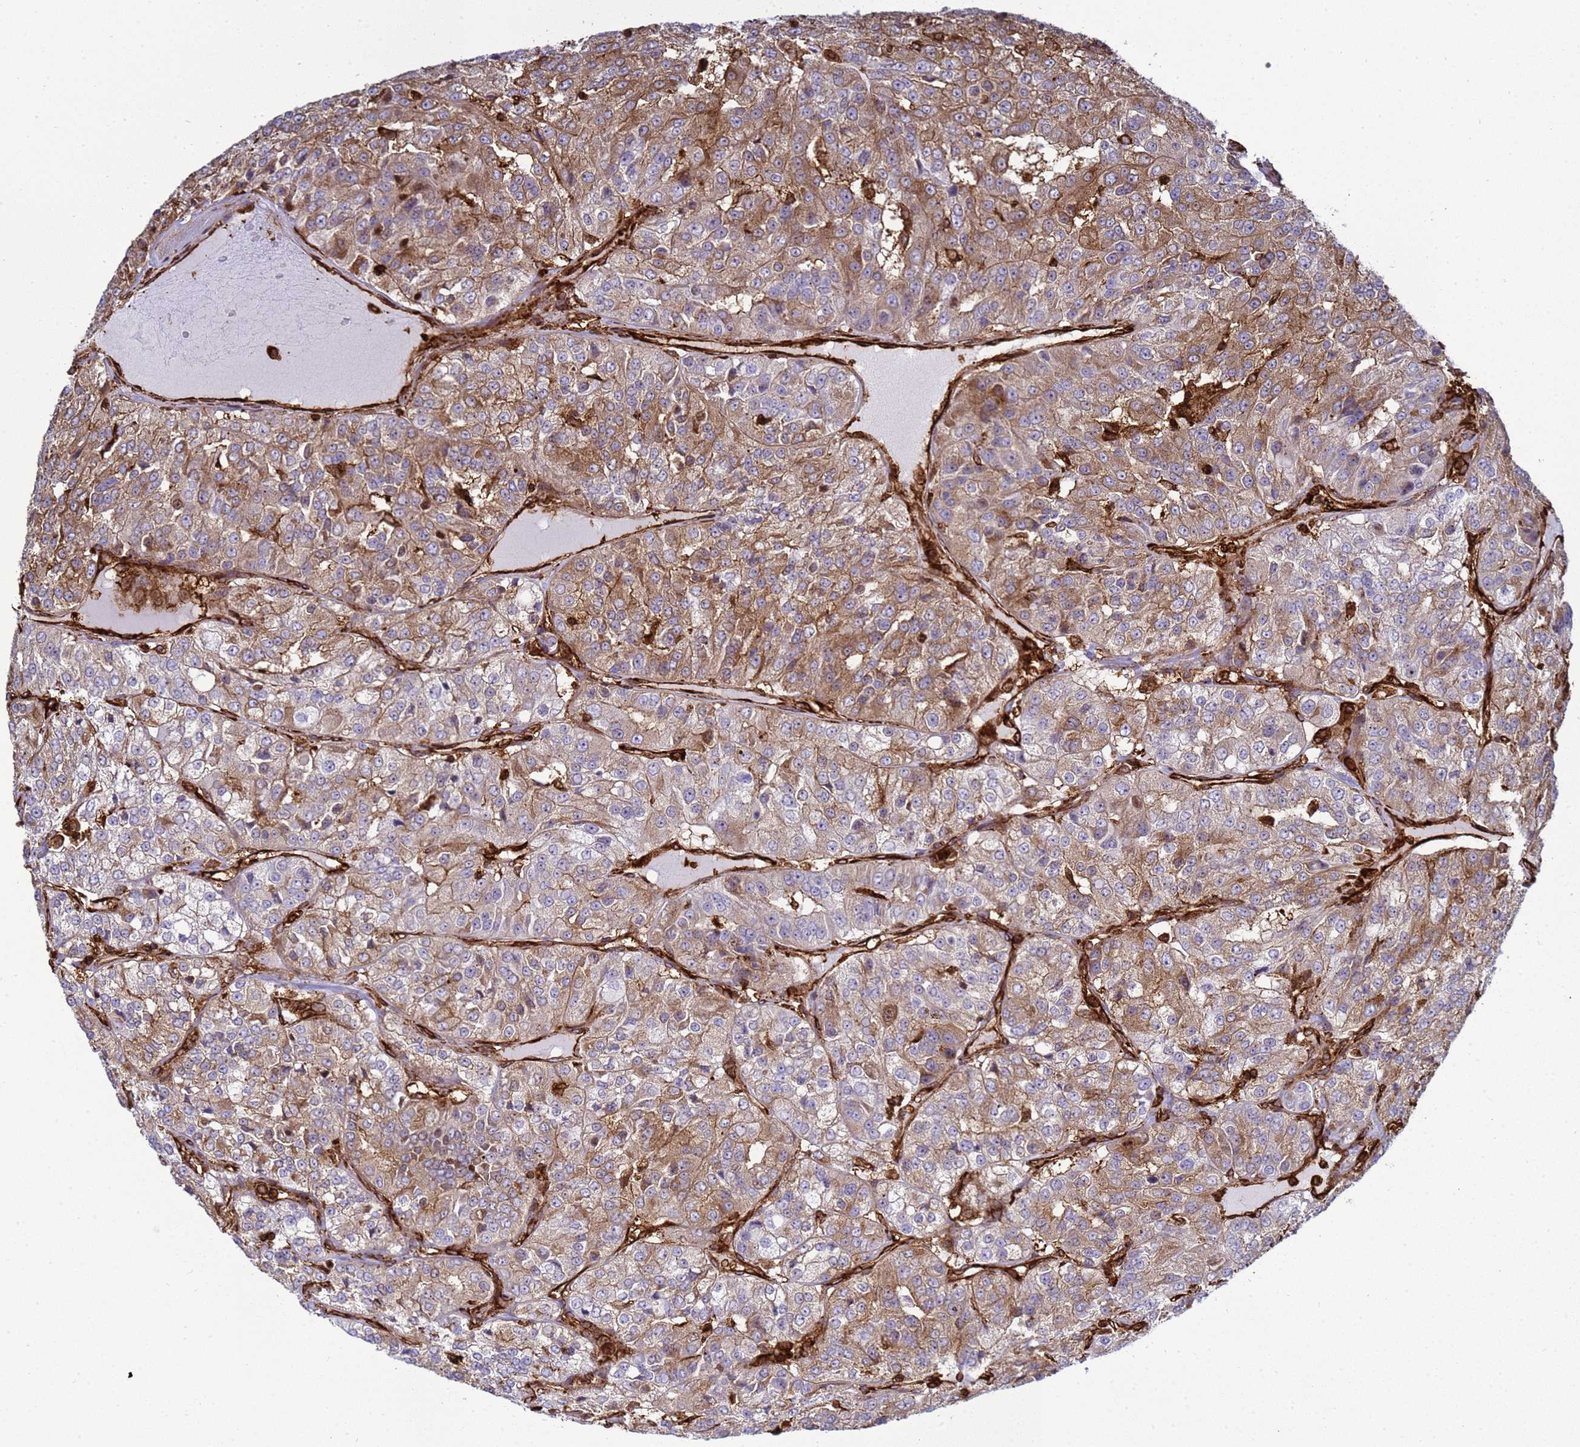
{"staining": {"intensity": "moderate", "quantity": ">75%", "location": "cytoplasmic/membranous"}, "tissue": "renal cancer", "cell_type": "Tumor cells", "image_type": "cancer", "snomed": [{"axis": "morphology", "description": "Adenocarcinoma, NOS"}, {"axis": "topography", "description": "Kidney"}], "caption": "Immunohistochemical staining of human renal cancer (adenocarcinoma) shows medium levels of moderate cytoplasmic/membranous positivity in approximately >75% of tumor cells.", "gene": "ZBTB8OS", "patient": {"sex": "female", "age": 63}}